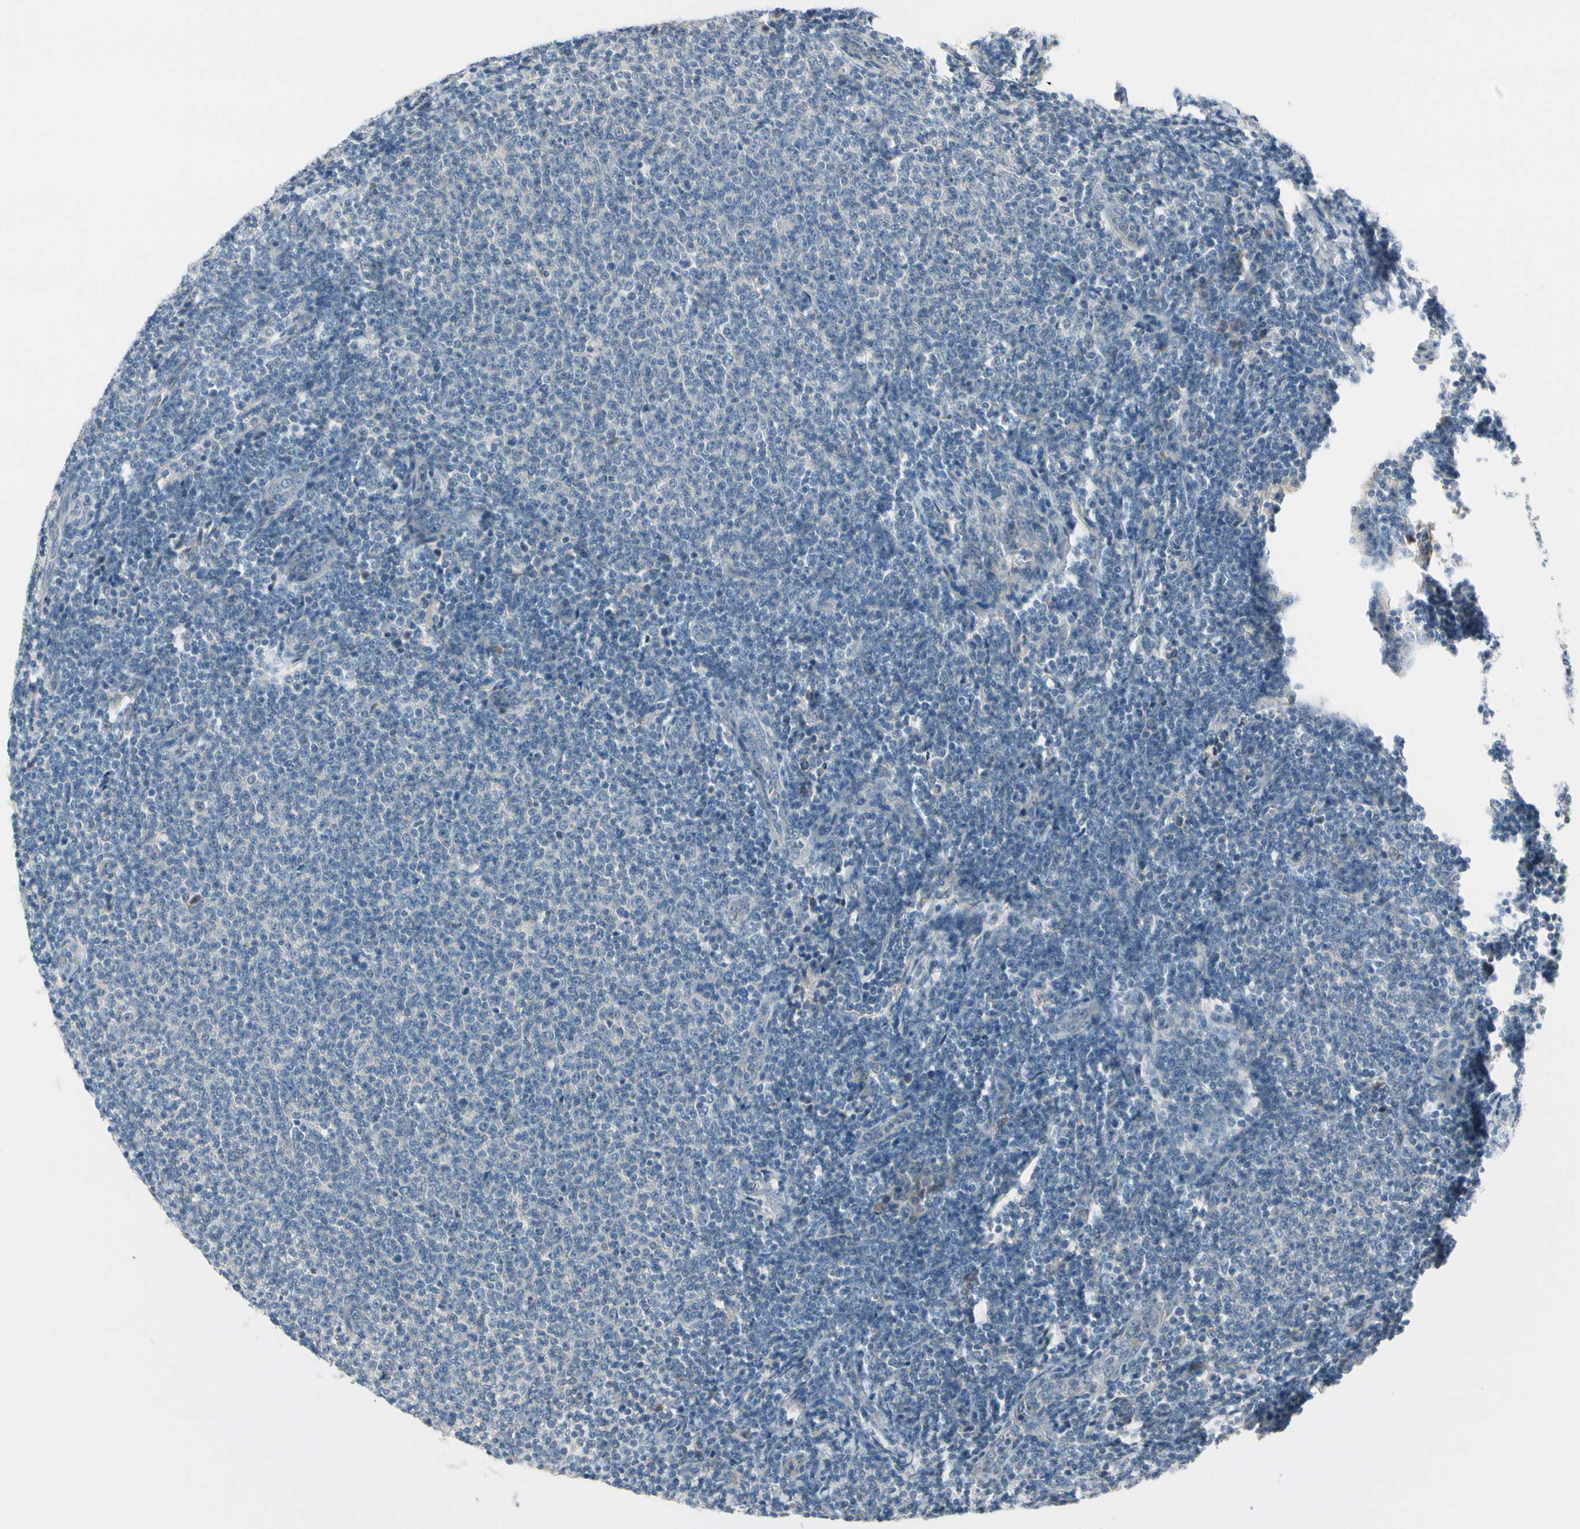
{"staining": {"intensity": "negative", "quantity": "none", "location": "none"}, "tissue": "lymphoma", "cell_type": "Tumor cells", "image_type": "cancer", "snomed": [{"axis": "morphology", "description": "Malignant lymphoma, non-Hodgkin's type, Low grade"}, {"axis": "topography", "description": "Lymph node"}], "caption": "A high-resolution histopathology image shows IHC staining of lymphoma, which shows no significant staining in tumor cells.", "gene": "CYP2E1", "patient": {"sex": "male", "age": 66}}